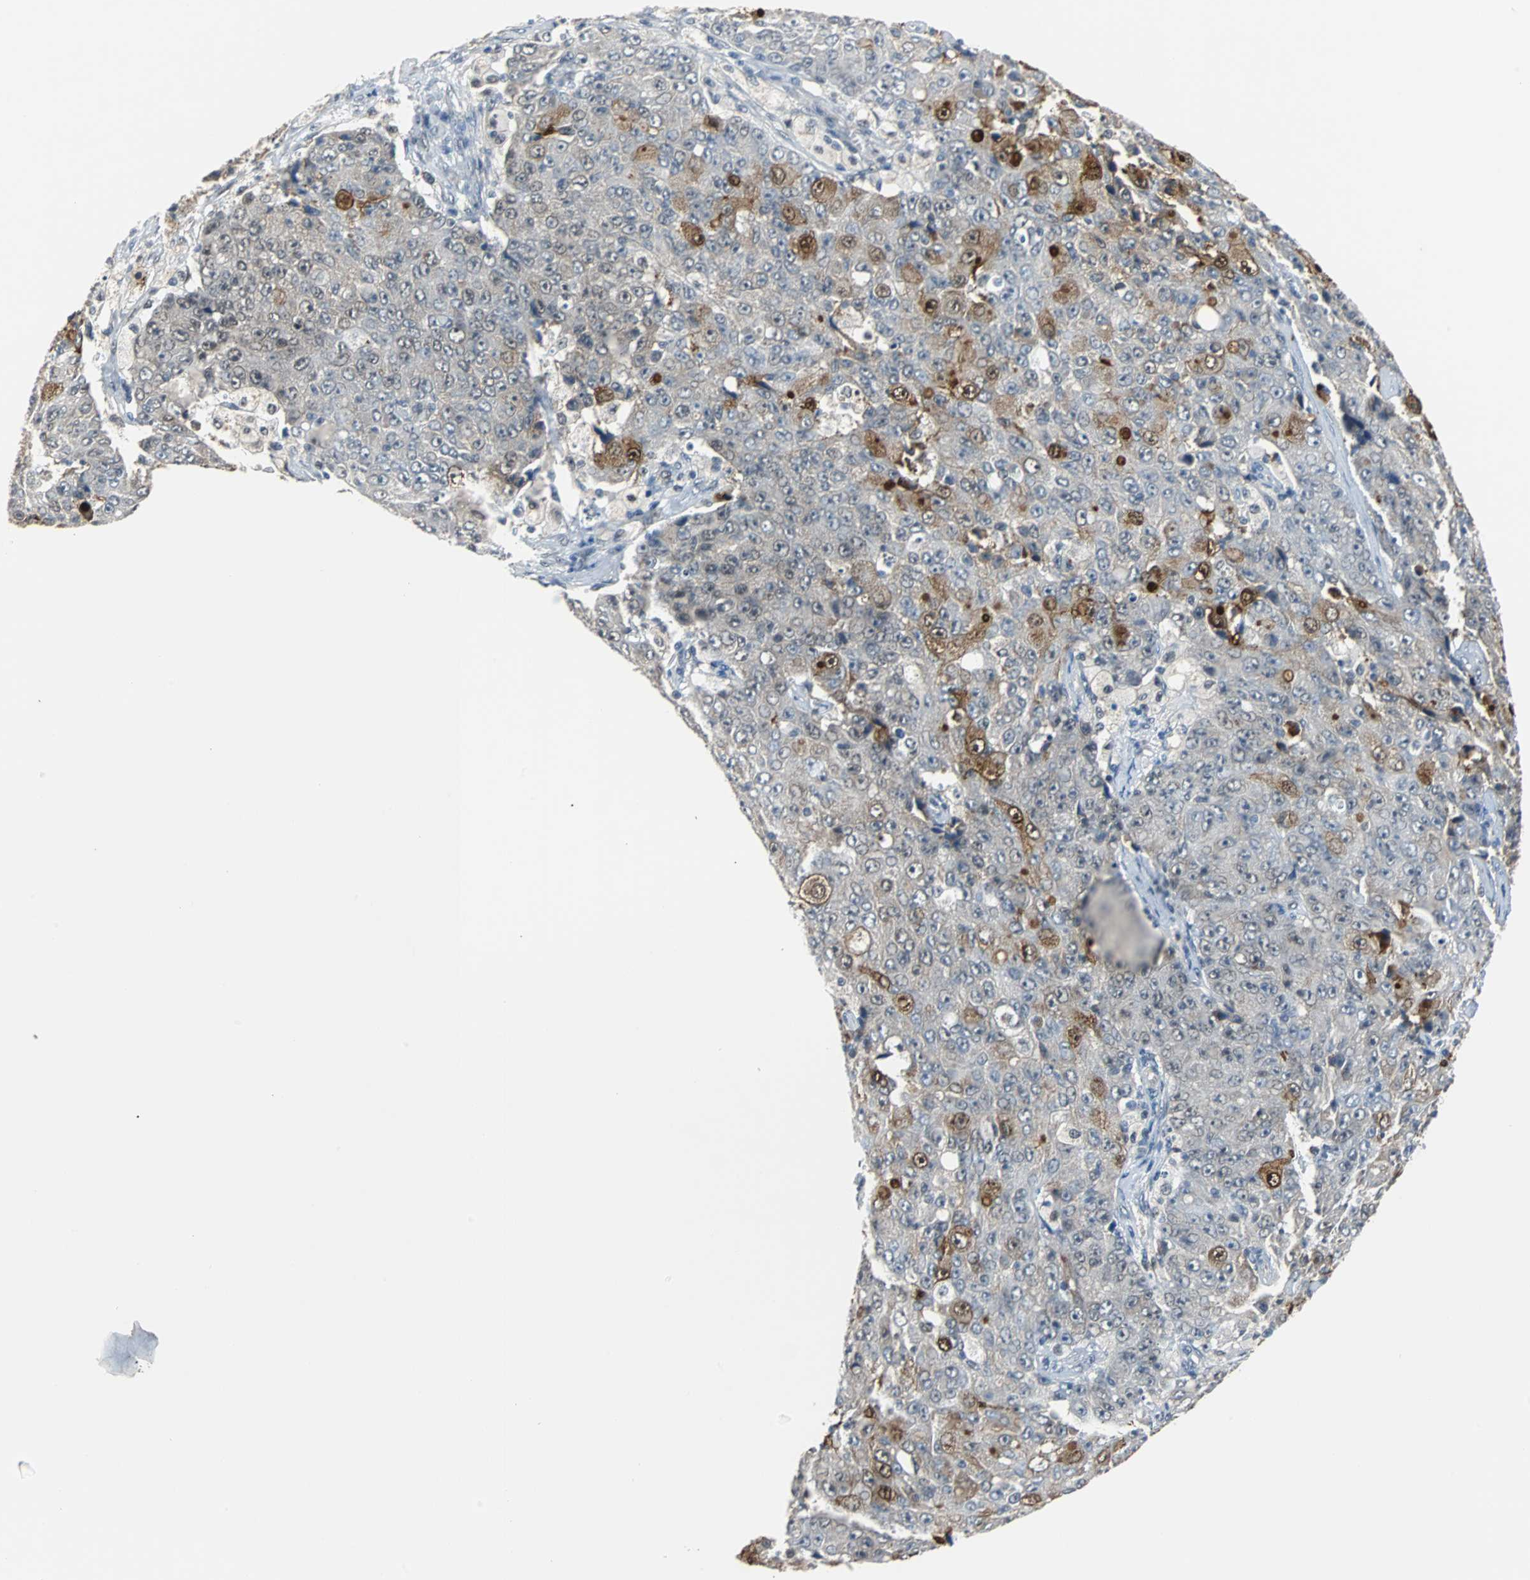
{"staining": {"intensity": "strong", "quantity": "25%-75%", "location": "cytoplasmic/membranous,nuclear"}, "tissue": "ovarian cancer", "cell_type": "Tumor cells", "image_type": "cancer", "snomed": [{"axis": "morphology", "description": "Carcinoma, endometroid"}, {"axis": "topography", "description": "Ovary"}], "caption": "Immunohistochemical staining of human endometroid carcinoma (ovarian) shows high levels of strong cytoplasmic/membranous and nuclear protein positivity in about 25%-75% of tumor cells. The protein is stained brown, and the nuclei are stained in blue (DAB (3,3'-diaminobenzidine) IHC with brightfield microscopy, high magnification).", "gene": "SIRT1", "patient": {"sex": "female", "age": 42}}